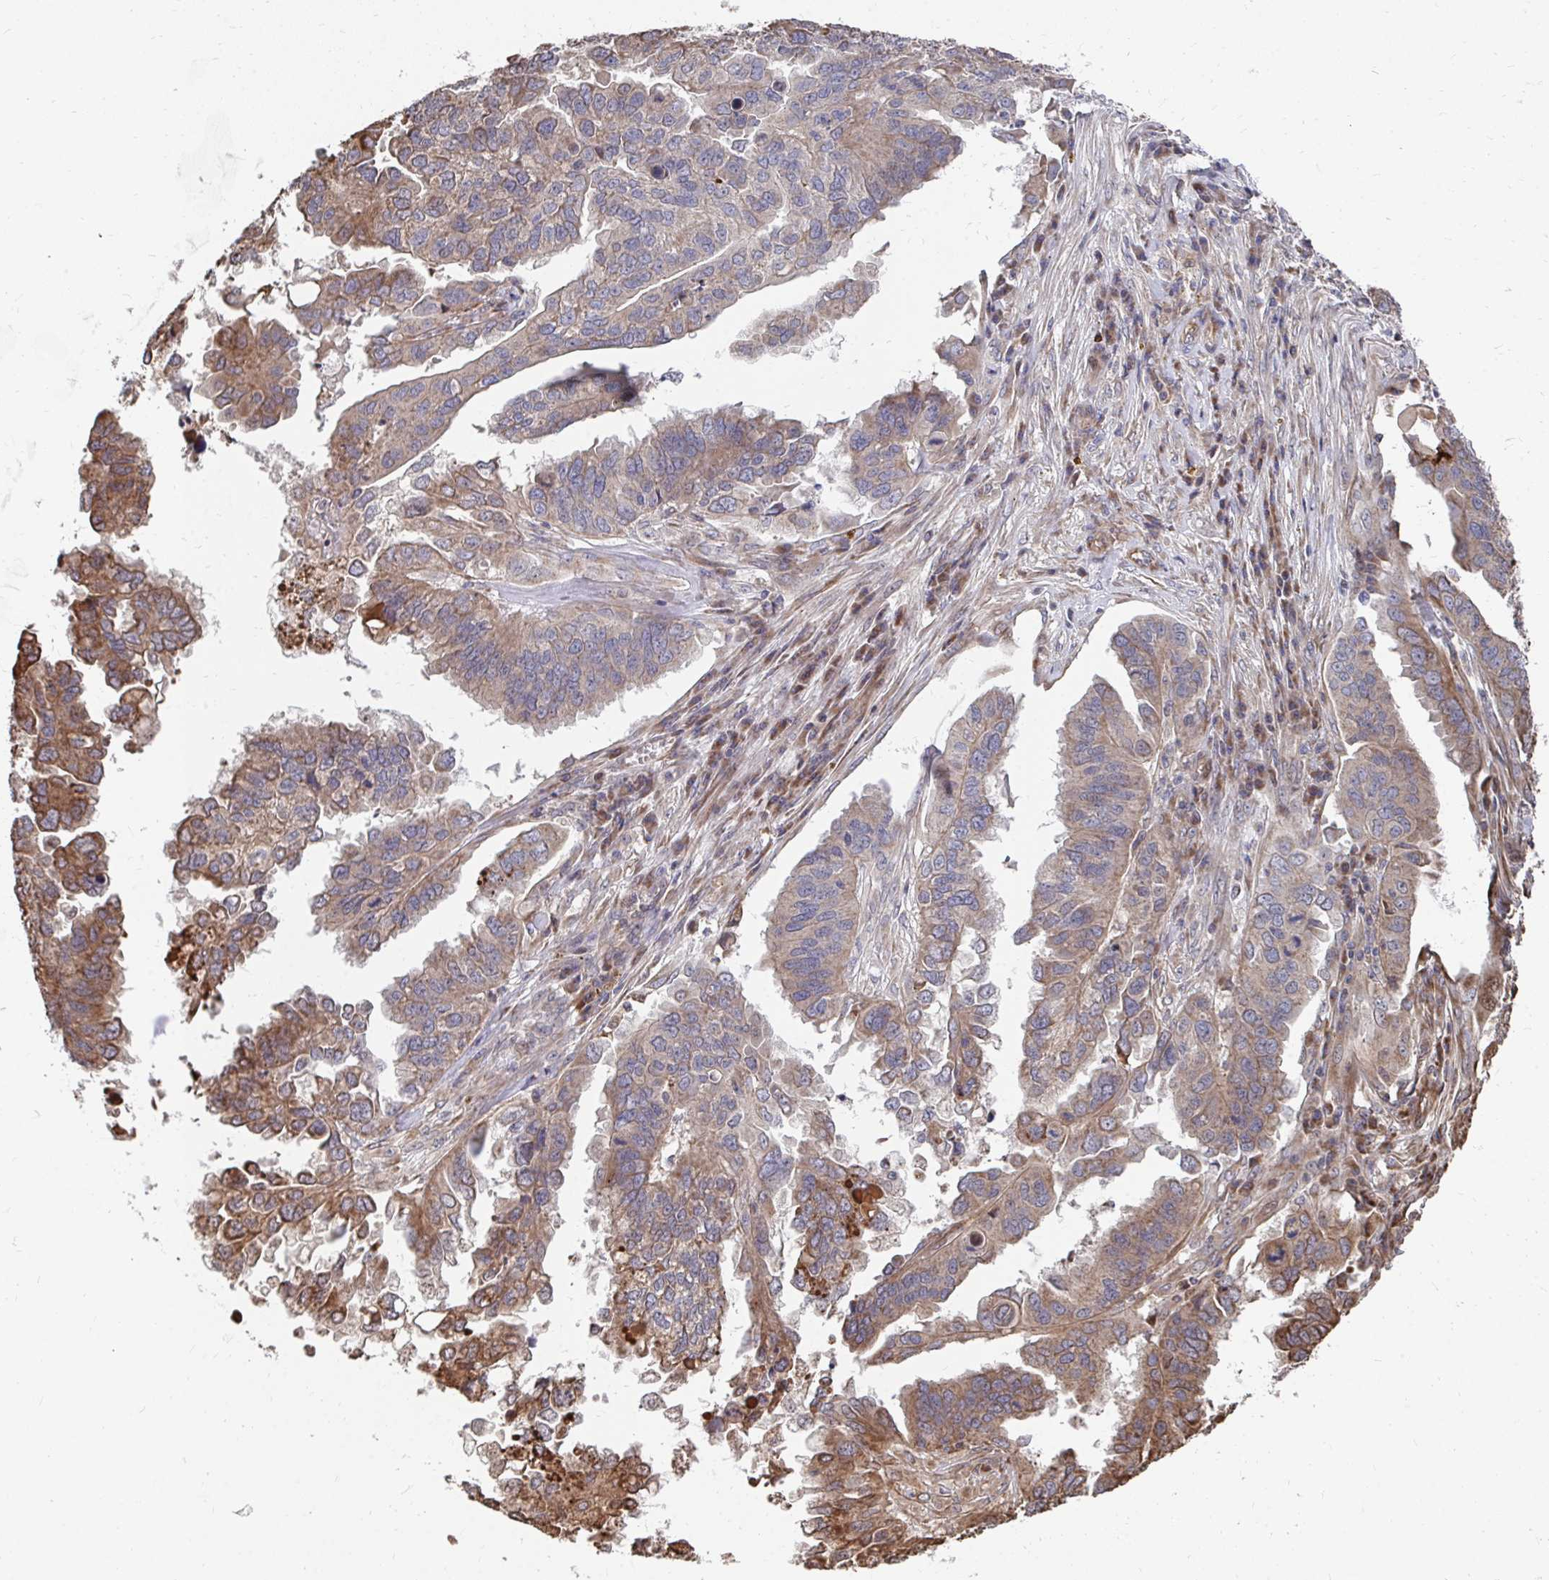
{"staining": {"intensity": "moderate", "quantity": "25%-75%", "location": "cytoplasmic/membranous"}, "tissue": "ovarian cancer", "cell_type": "Tumor cells", "image_type": "cancer", "snomed": [{"axis": "morphology", "description": "Cystadenocarcinoma, serous, NOS"}, {"axis": "topography", "description": "Ovary"}], "caption": "Immunohistochemical staining of ovarian cancer reveals moderate cytoplasmic/membranous protein positivity in approximately 25%-75% of tumor cells.", "gene": "FAM89A", "patient": {"sex": "female", "age": 79}}